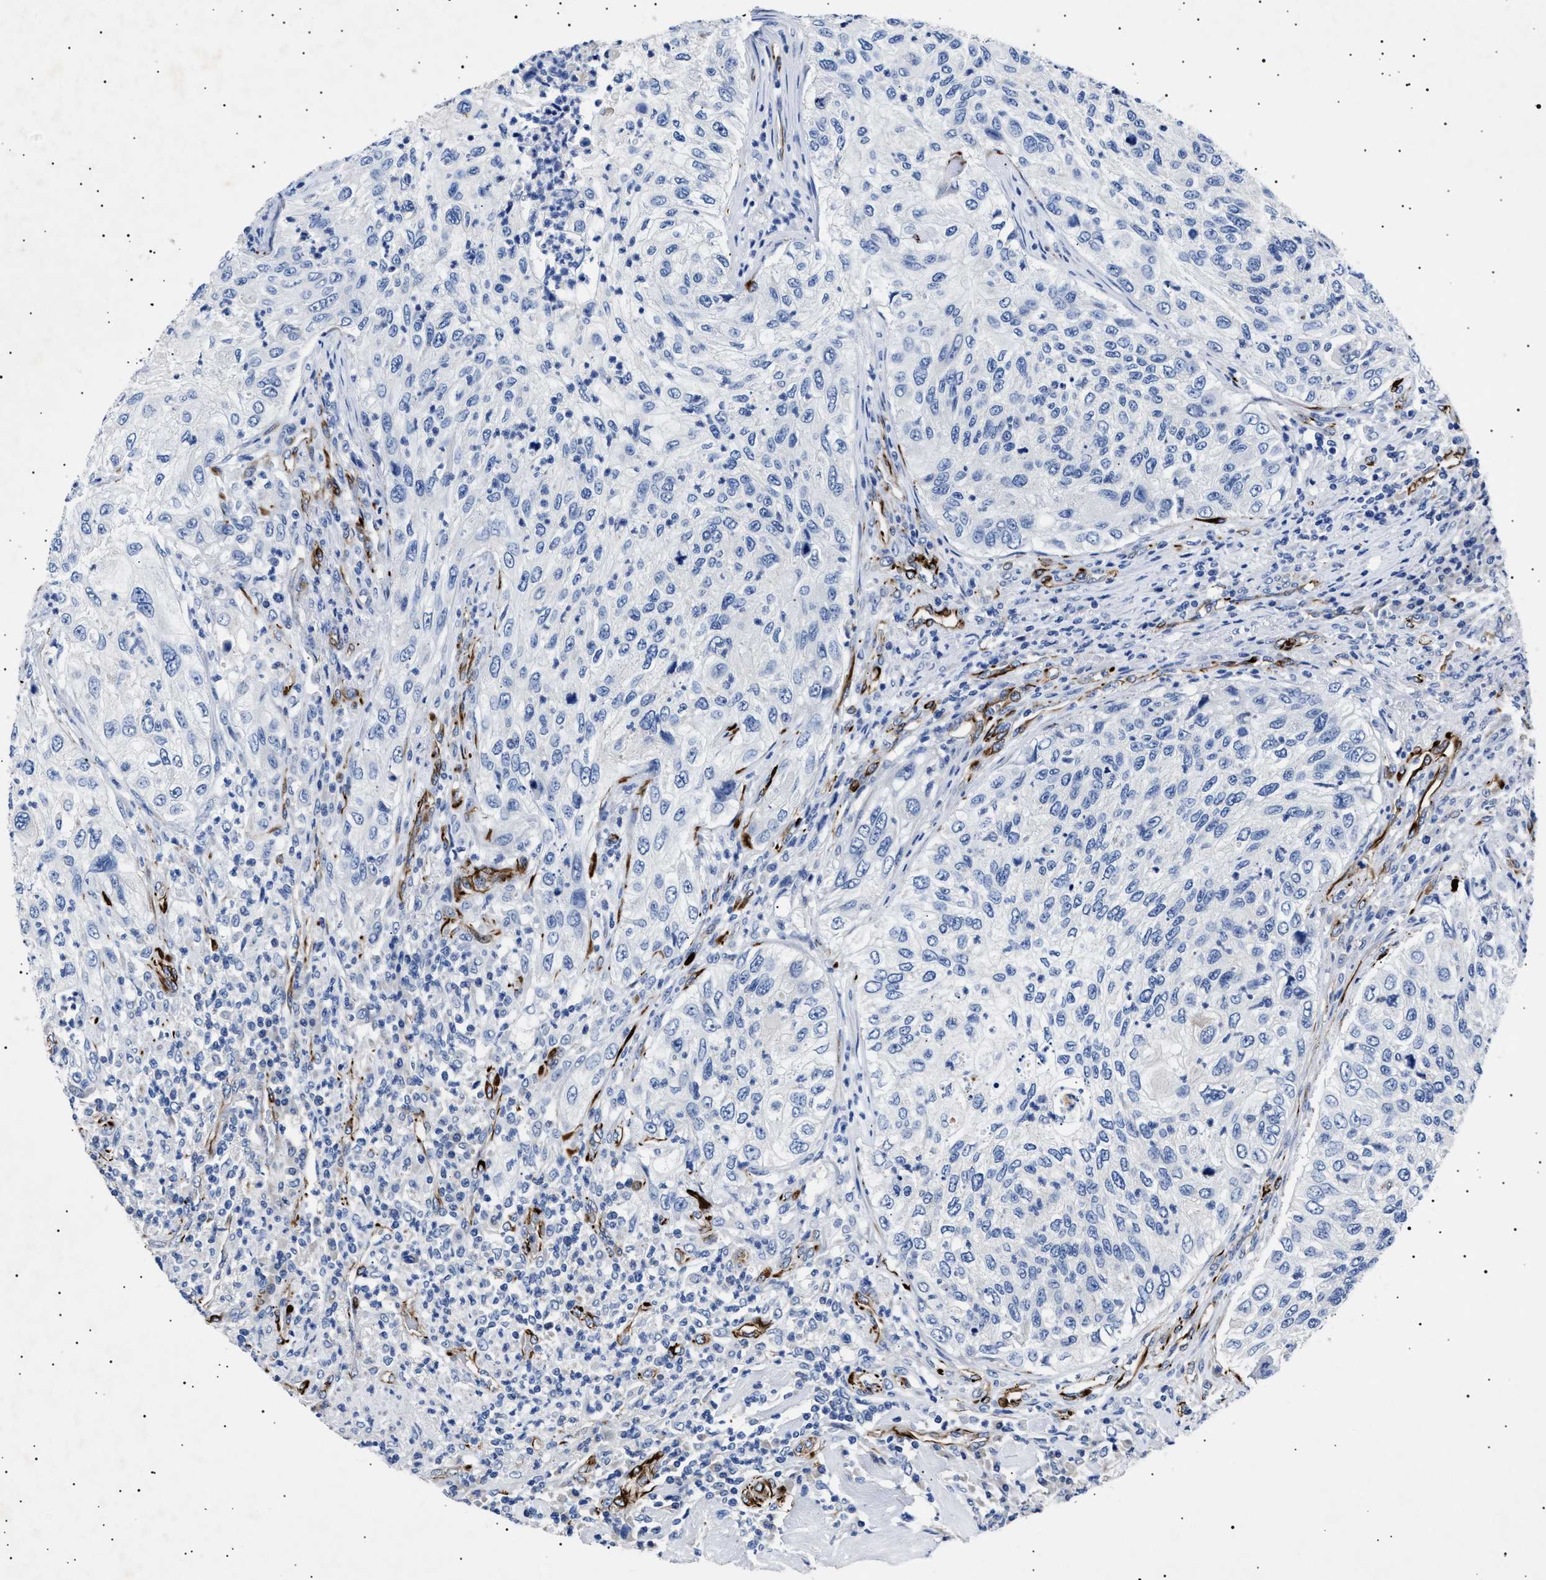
{"staining": {"intensity": "negative", "quantity": "none", "location": "none"}, "tissue": "urothelial cancer", "cell_type": "Tumor cells", "image_type": "cancer", "snomed": [{"axis": "morphology", "description": "Urothelial carcinoma, High grade"}, {"axis": "topography", "description": "Urinary bladder"}], "caption": "Tumor cells show no significant expression in urothelial cancer. Nuclei are stained in blue.", "gene": "OLFML2A", "patient": {"sex": "female", "age": 60}}